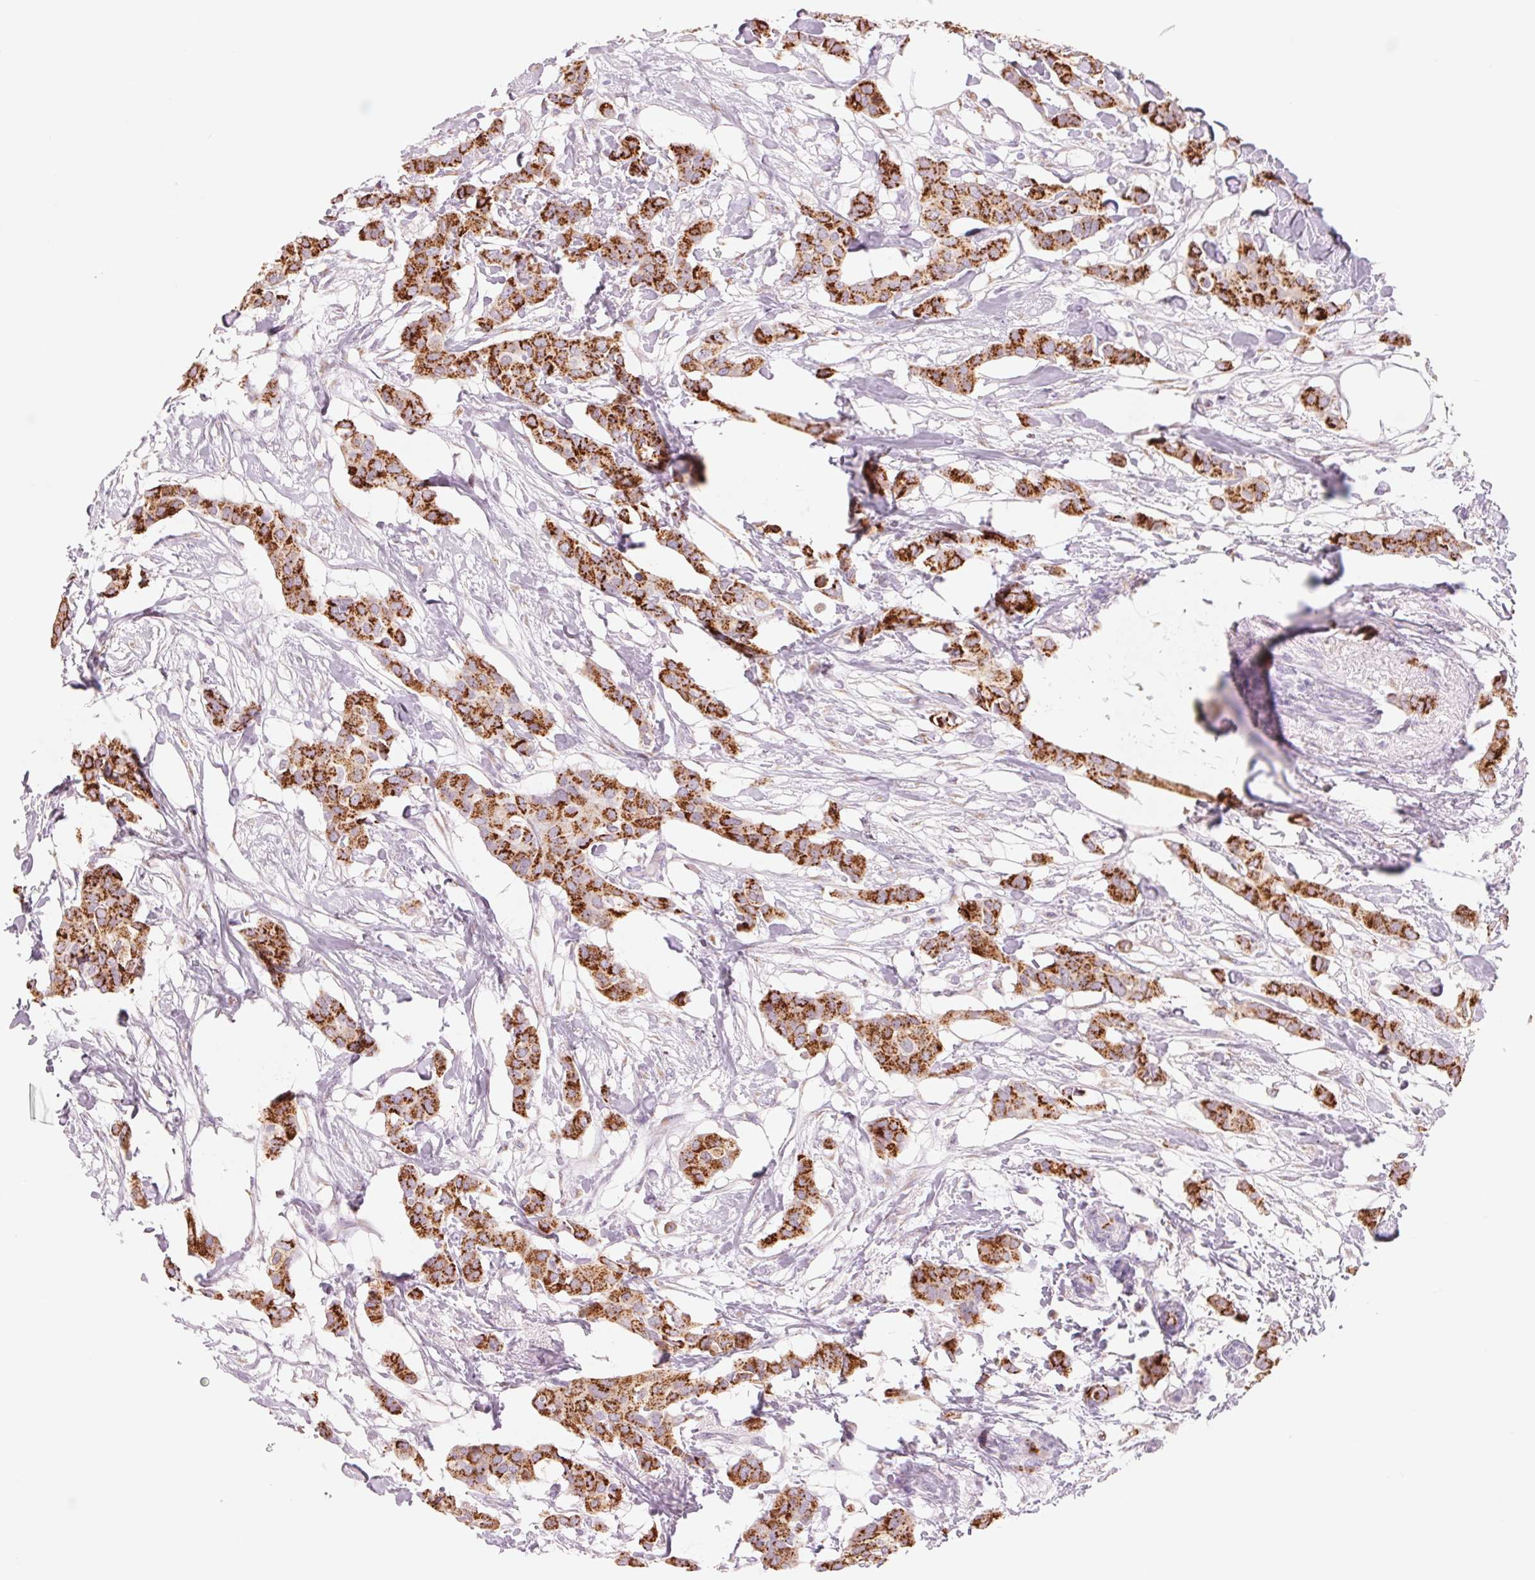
{"staining": {"intensity": "strong", "quantity": ">75%", "location": "cytoplasmic/membranous"}, "tissue": "breast cancer", "cell_type": "Tumor cells", "image_type": "cancer", "snomed": [{"axis": "morphology", "description": "Duct carcinoma"}, {"axis": "topography", "description": "Breast"}], "caption": "DAB immunohistochemical staining of human breast cancer reveals strong cytoplasmic/membranous protein positivity in about >75% of tumor cells.", "gene": "GALNT7", "patient": {"sex": "female", "age": 62}}